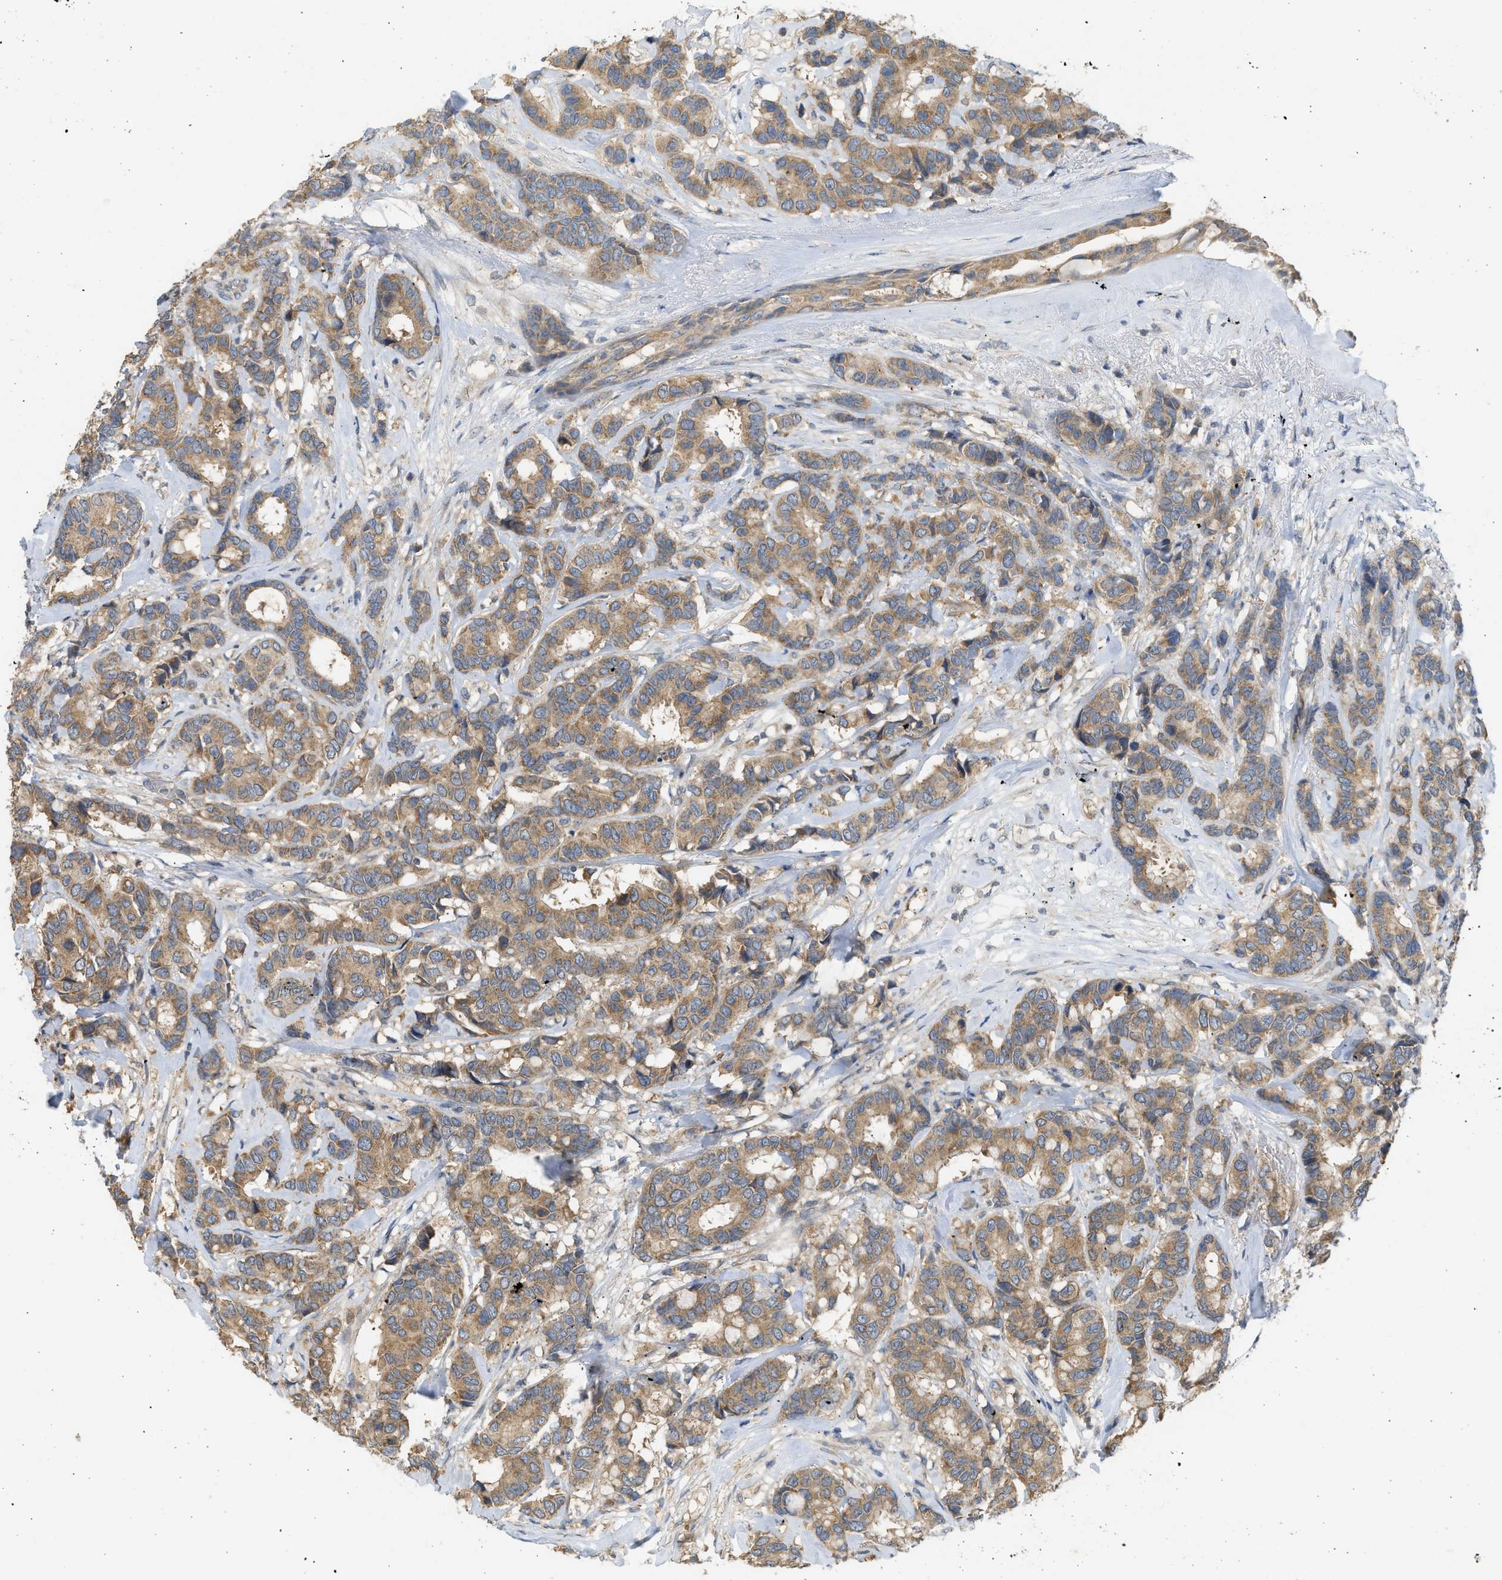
{"staining": {"intensity": "moderate", "quantity": ">75%", "location": "cytoplasmic/membranous"}, "tissue": "breast cancer", "cell_type": "Tumor cells", "image_type": "cancer", "snomed": [{"axis": "morphology", "description": "Duct carcinoma"}, {"axis": "topography", "description": "Breast"}], "caption": "Moderate cytoplasmic/membranous expression is appreciated in about >75% of tumor cells in breast cancer (invasive ductal carcinoma). (DAB IHC, brown staining for protein, blue staining for nuclei).", "gene": "CYP1A1", "patient": {"sex": "female", "age": 87}}